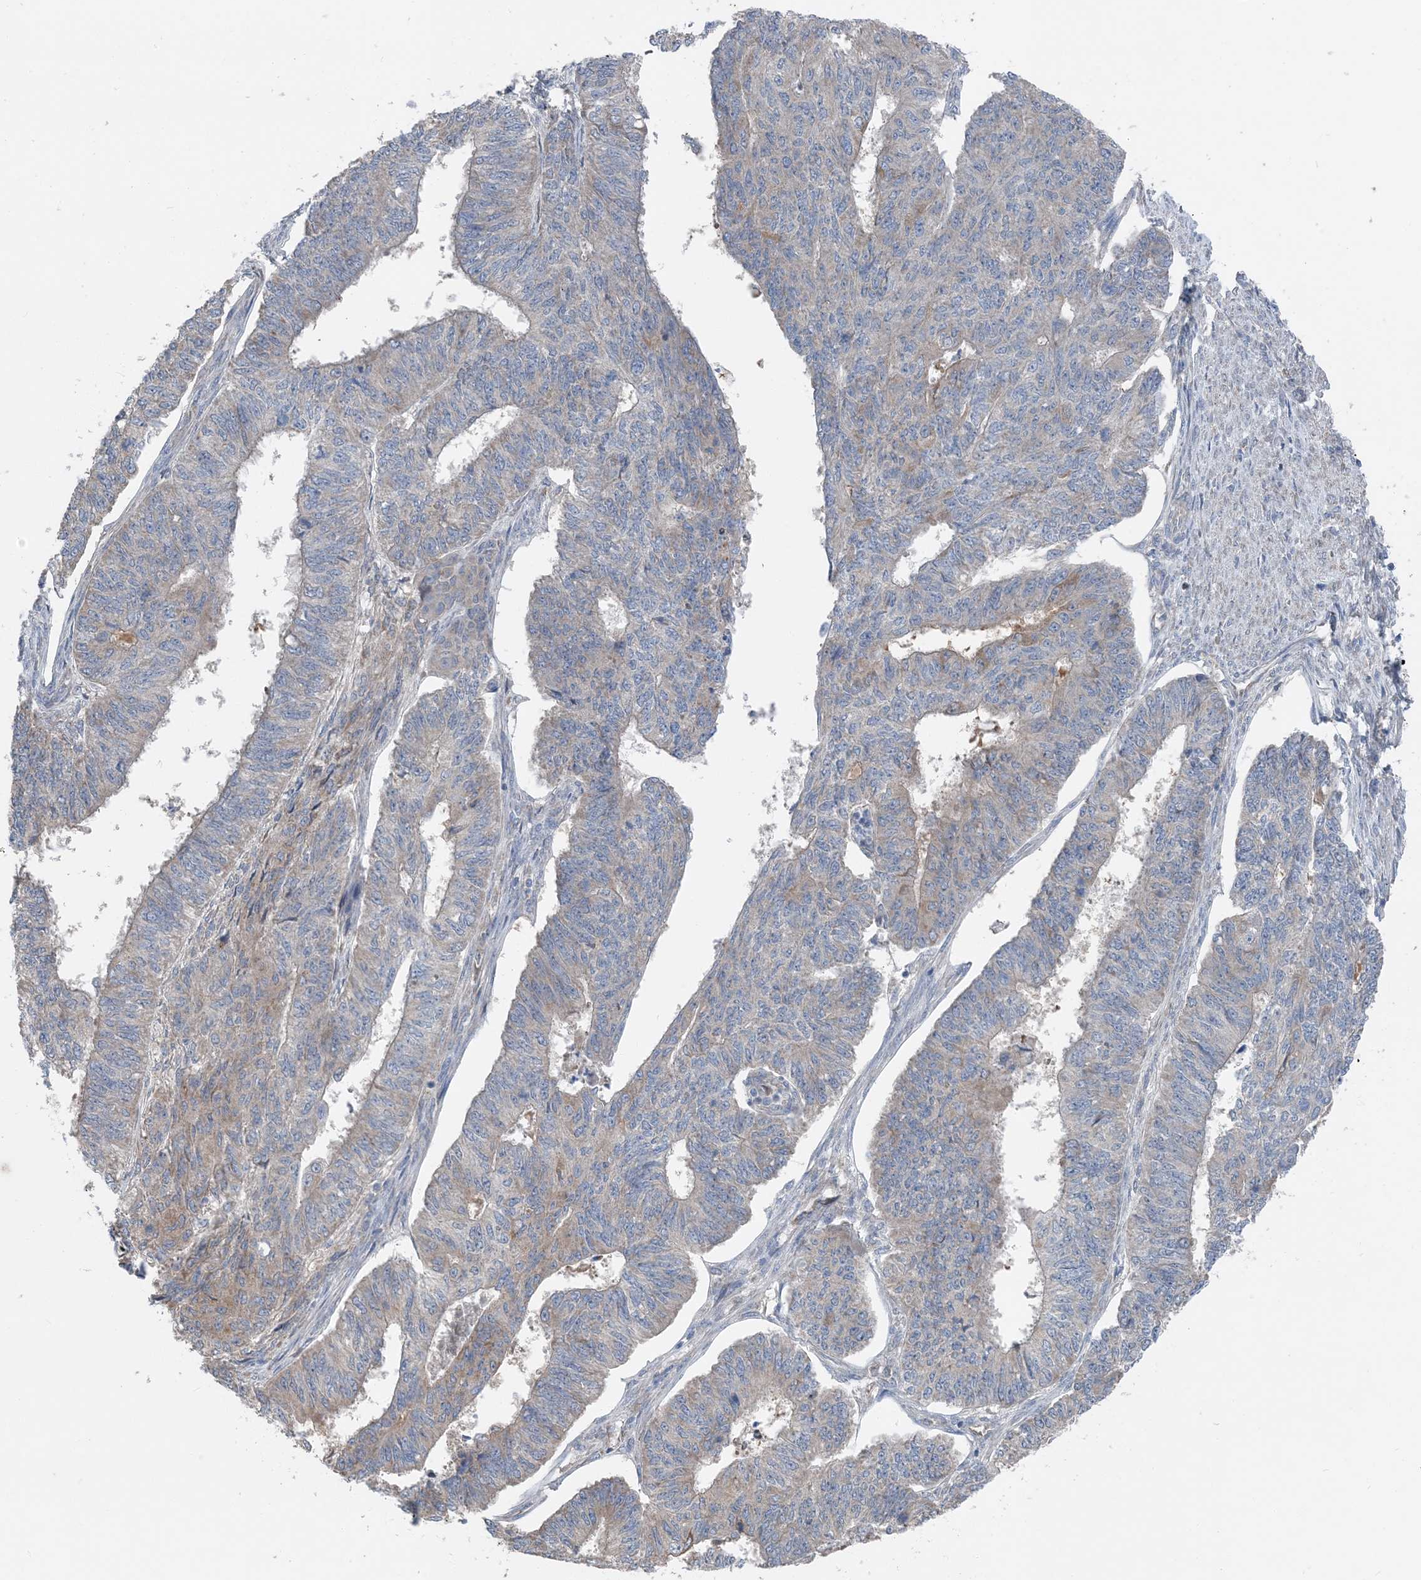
{"staining": {"intensity": "weak", "quantity": "<25%", "location": "cytoplasmic/membranous"}, "tissue": "endometrial cancer", "cell_type": "Tumor cells", "image_type": "cancer", "snomed": [{"axis": "morphology", "description": "Adenocarcinoma, NOS"}, {"axis": "topography", "description": "Endometrium"}], "caption": "Tumor cells are negative for brown protein staining in adenocarcinoma (endometrial).", "gene": "DHX30", "patient": {"sex": "female", "age": 32}}